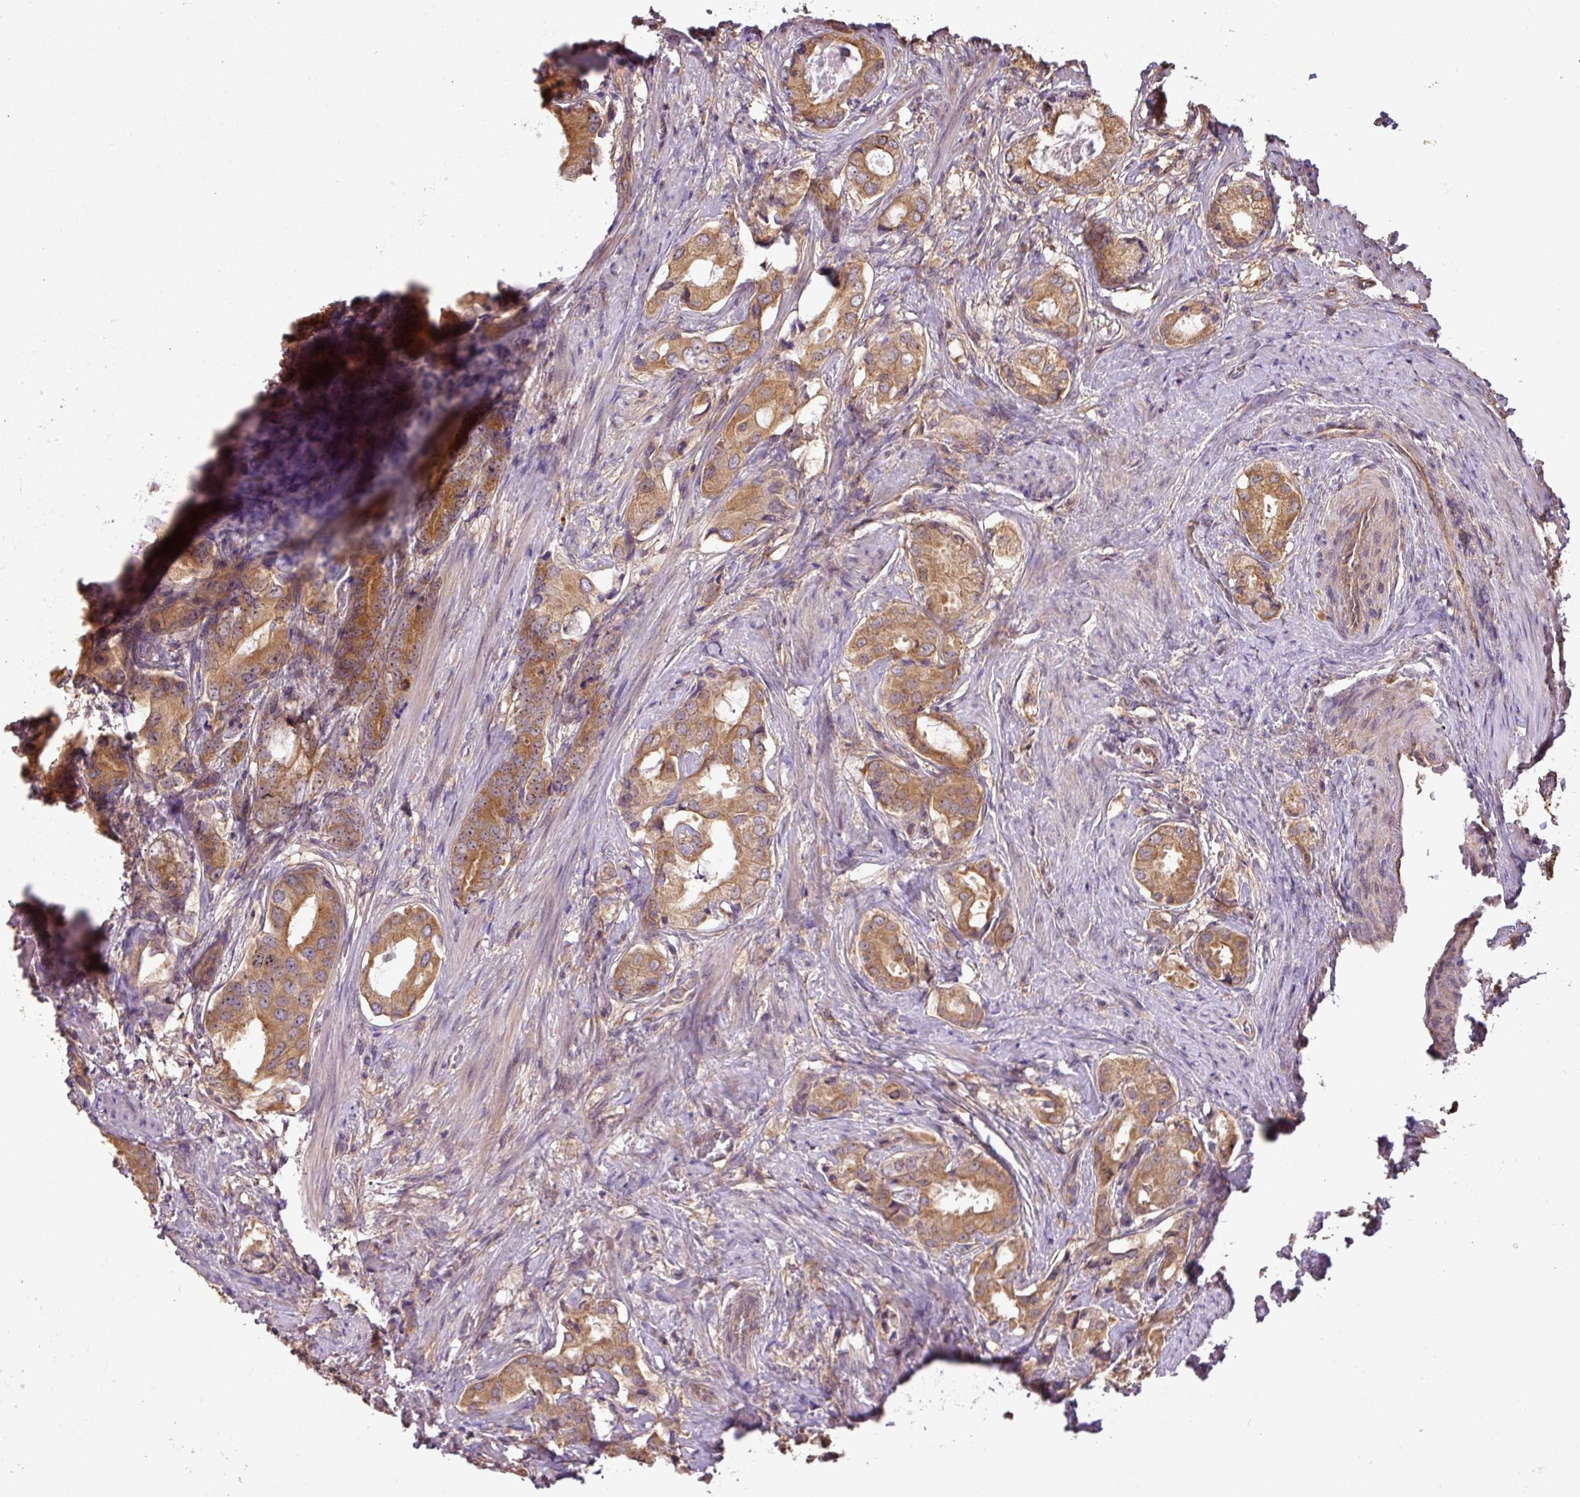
{"staining": {"intensity": "moderate", "quantity": ">75%", "location": "cytoplasmic/membranous,nuclear"}, "tissue": "prostate cancer", "cell_type": "Tumor cells", "image_type": "cancer", "snomed": [{"axis": "morphology", "description": "Adenocarcinoma, Low grade"}, {"axis": "topography", "description": "Prostate"}], "caption": "The photomicrograph shows staining of adenocarcinoma (low-grade) (prostate), revealing moderate cytoplasmic/membranous and nuclear protein positivity (brown color) within tumor cells. (brown staining indicates protein expression, while blue staining denotes nuclei).", "gene": "VENTX", "patient": {"sex": "male", "age": 71}}